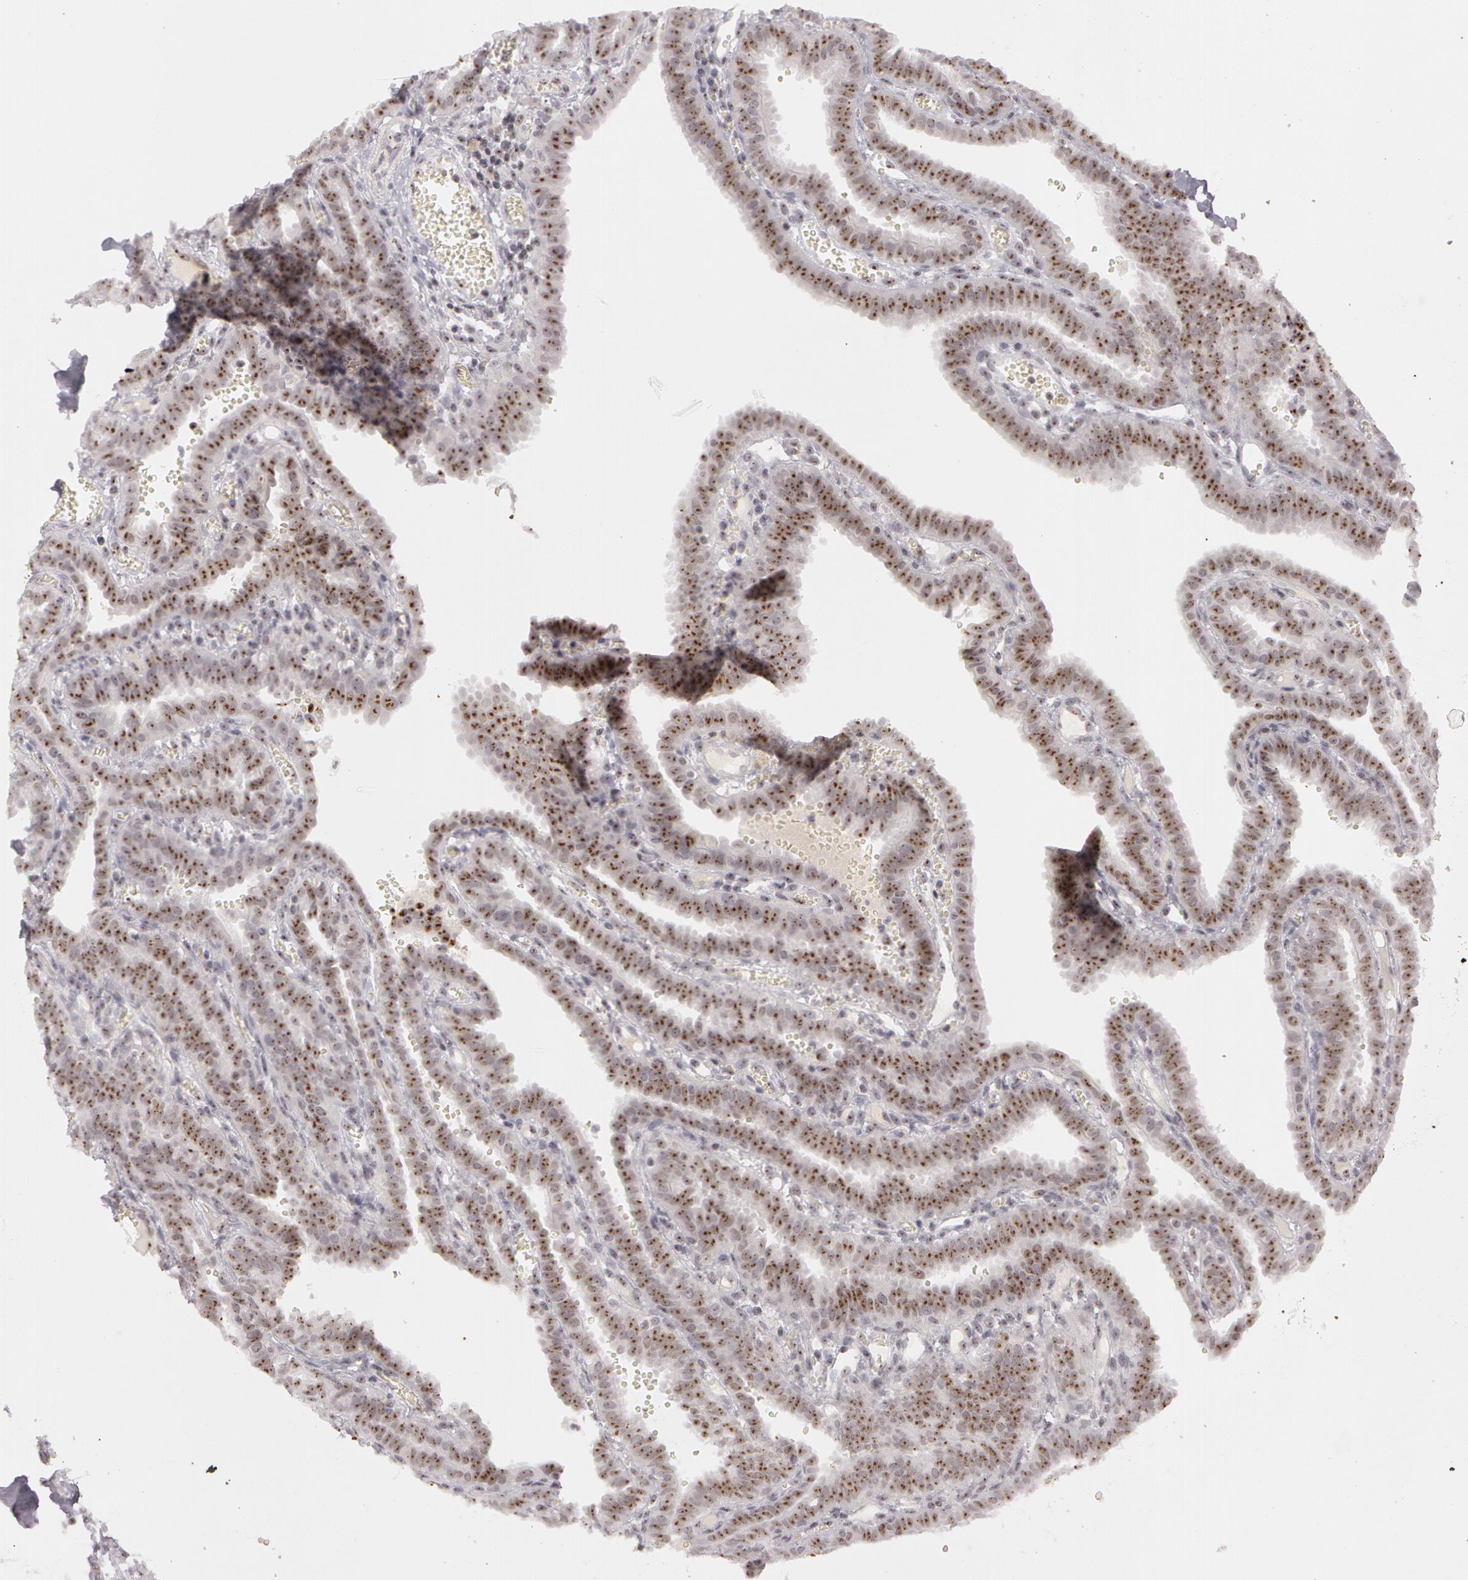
{"staining": {"intensity": "moderate", "quantity": ">75%", "location": "nuclear"}, "tissue": "fallopian tube", "cell_type": "Glandular cells", "image_type": "normal", "snomed": [{"axis": "morphology", "description": "Normal tissue, NOS"}, {"axis": "topography", "description": "Fallopian tube"}], "caption": "DAB immunohistochemical staining of unremarkable human fallopian tube displays moderate nuclear protein positivity in approximately >75% of glandular cells.", "gene": "FBL", "patient": {"sex": "female", "age": 29}}